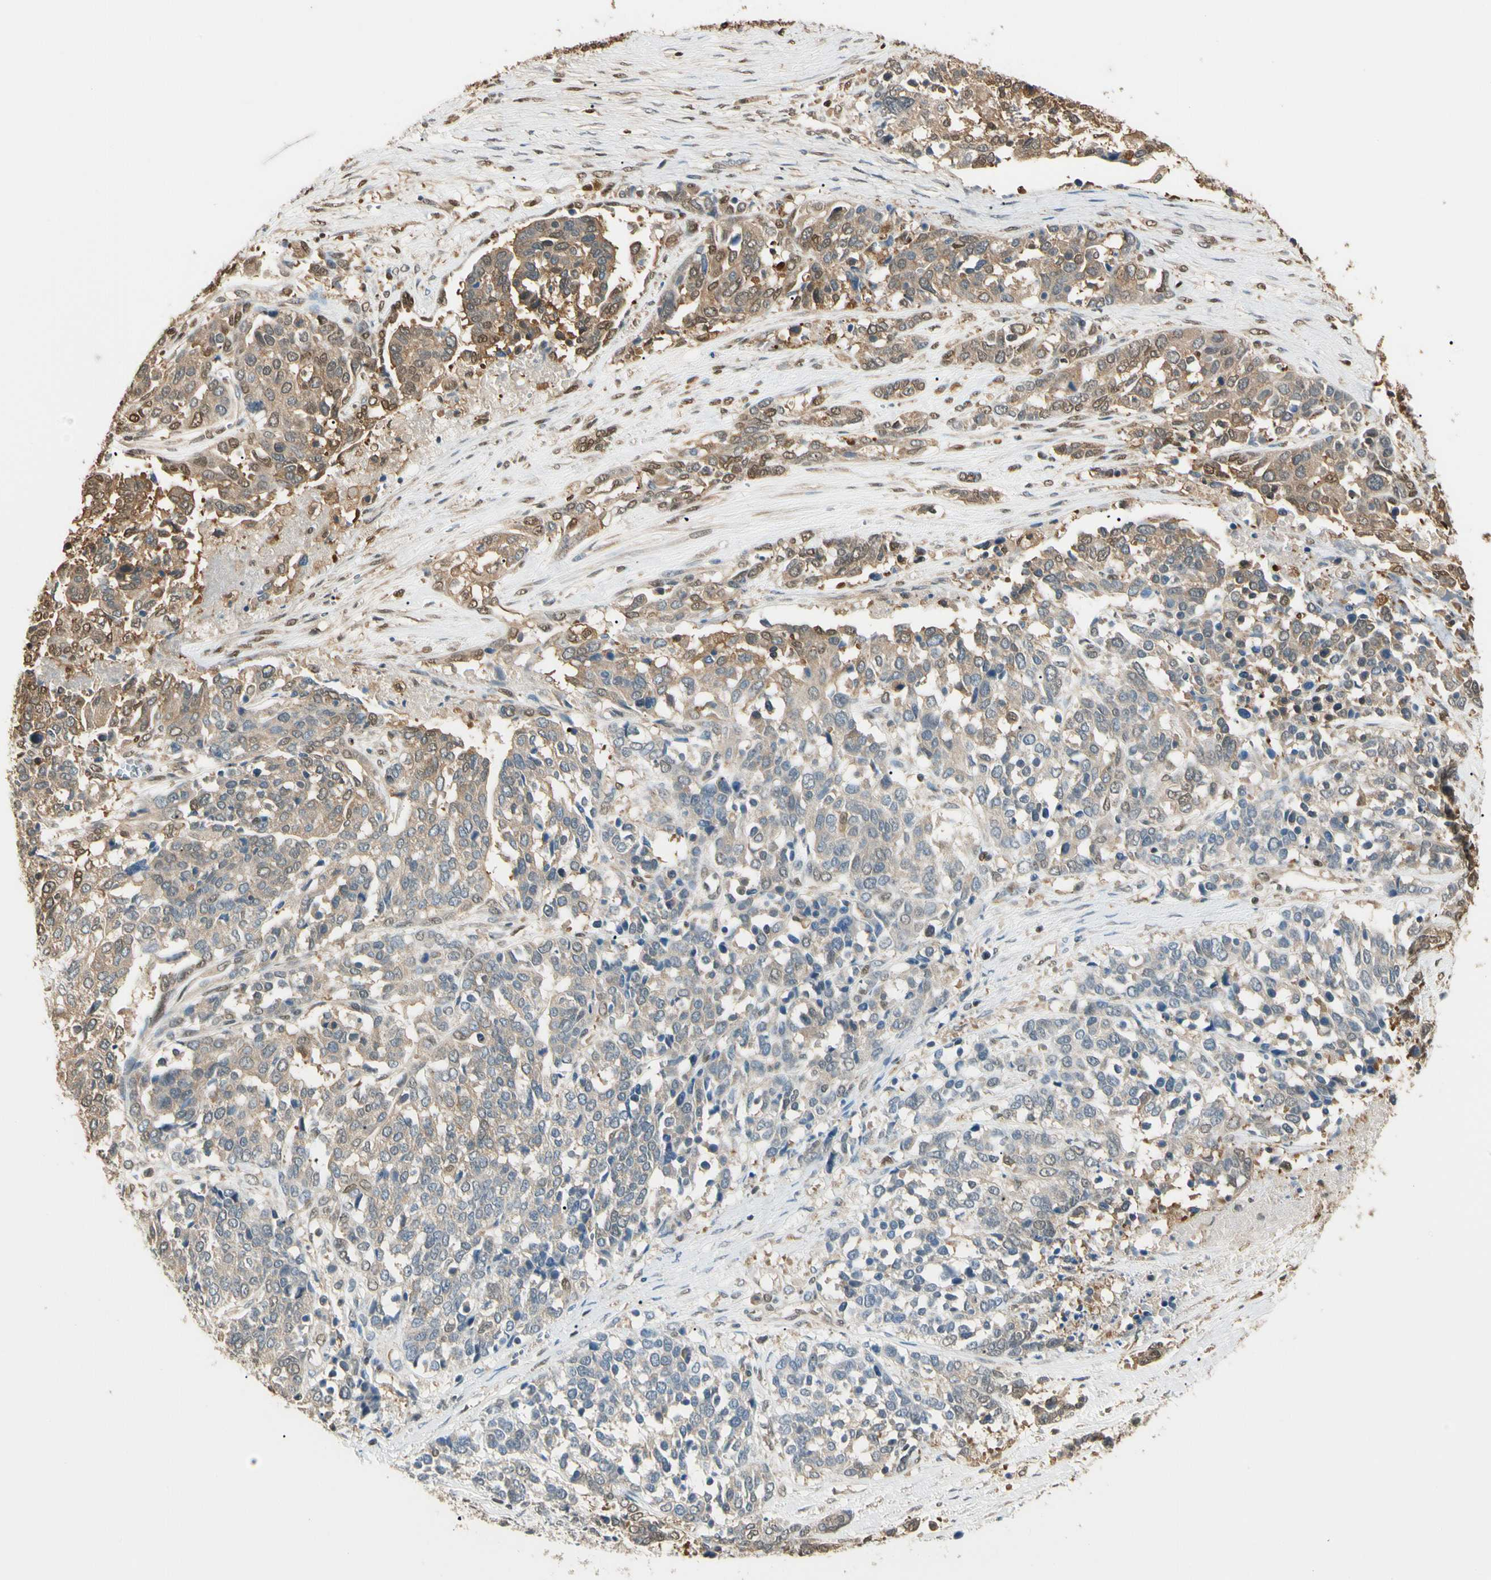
{"staining": {"intensity": "weak", "quantity": "25%-75%", "location": "cytoplasmic/membranous,nuclear"}, "tissue": "ovarian cancer", "cell_type": "Tumor cells", "image_type": "cancer", "snomed": [{"axis": "morphology", "description": "Cystadenocarcinoma, serous, NOS"}, {"axis": "topography", "description": "Ovary"}], "caption": "Weak cytoplasmic/membranous and nuclear positivity is appreciated in about 25%-75% of tumor cells in ovarian serous cystadenocarcinoma.", "gene": "PNCK", "patient": {"sex": "female", "age": 44}}